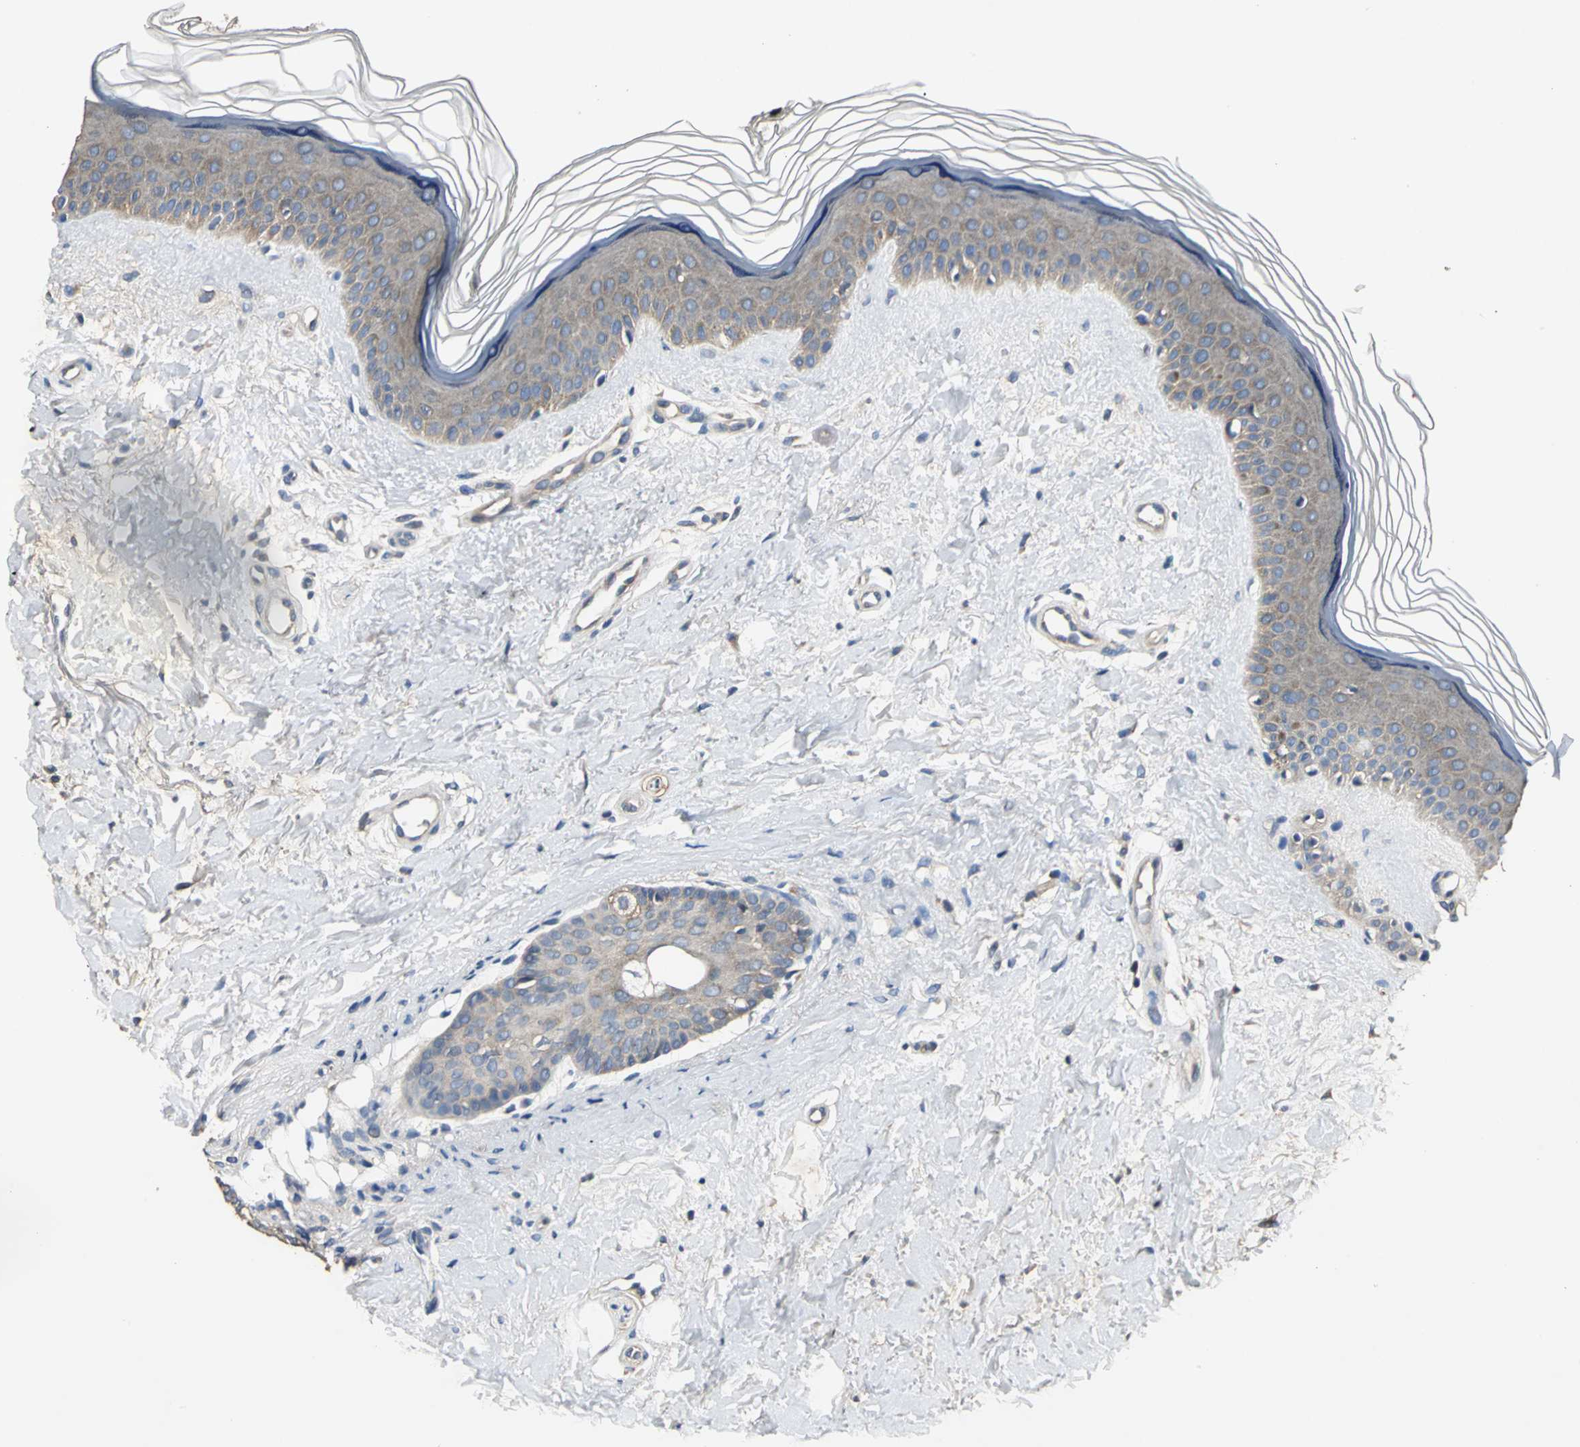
{"staining": {"intensity": "negative", "quantity": "none", "location": "none"}, "tissue": "skin", "cell_type": "Fibroblasts", "image_type": "normal", "snomed": [{"axis": "morphology", "description": "Normal tissue, NOS"}, {"axis": "topography", "description": "Skin"}], "caption": "This is an IHC histopathology image of unremarkable skin. There is no expression in fibroblasts.", "gene": "IRF3", "patient": {"sex": "female", "age": 19}}